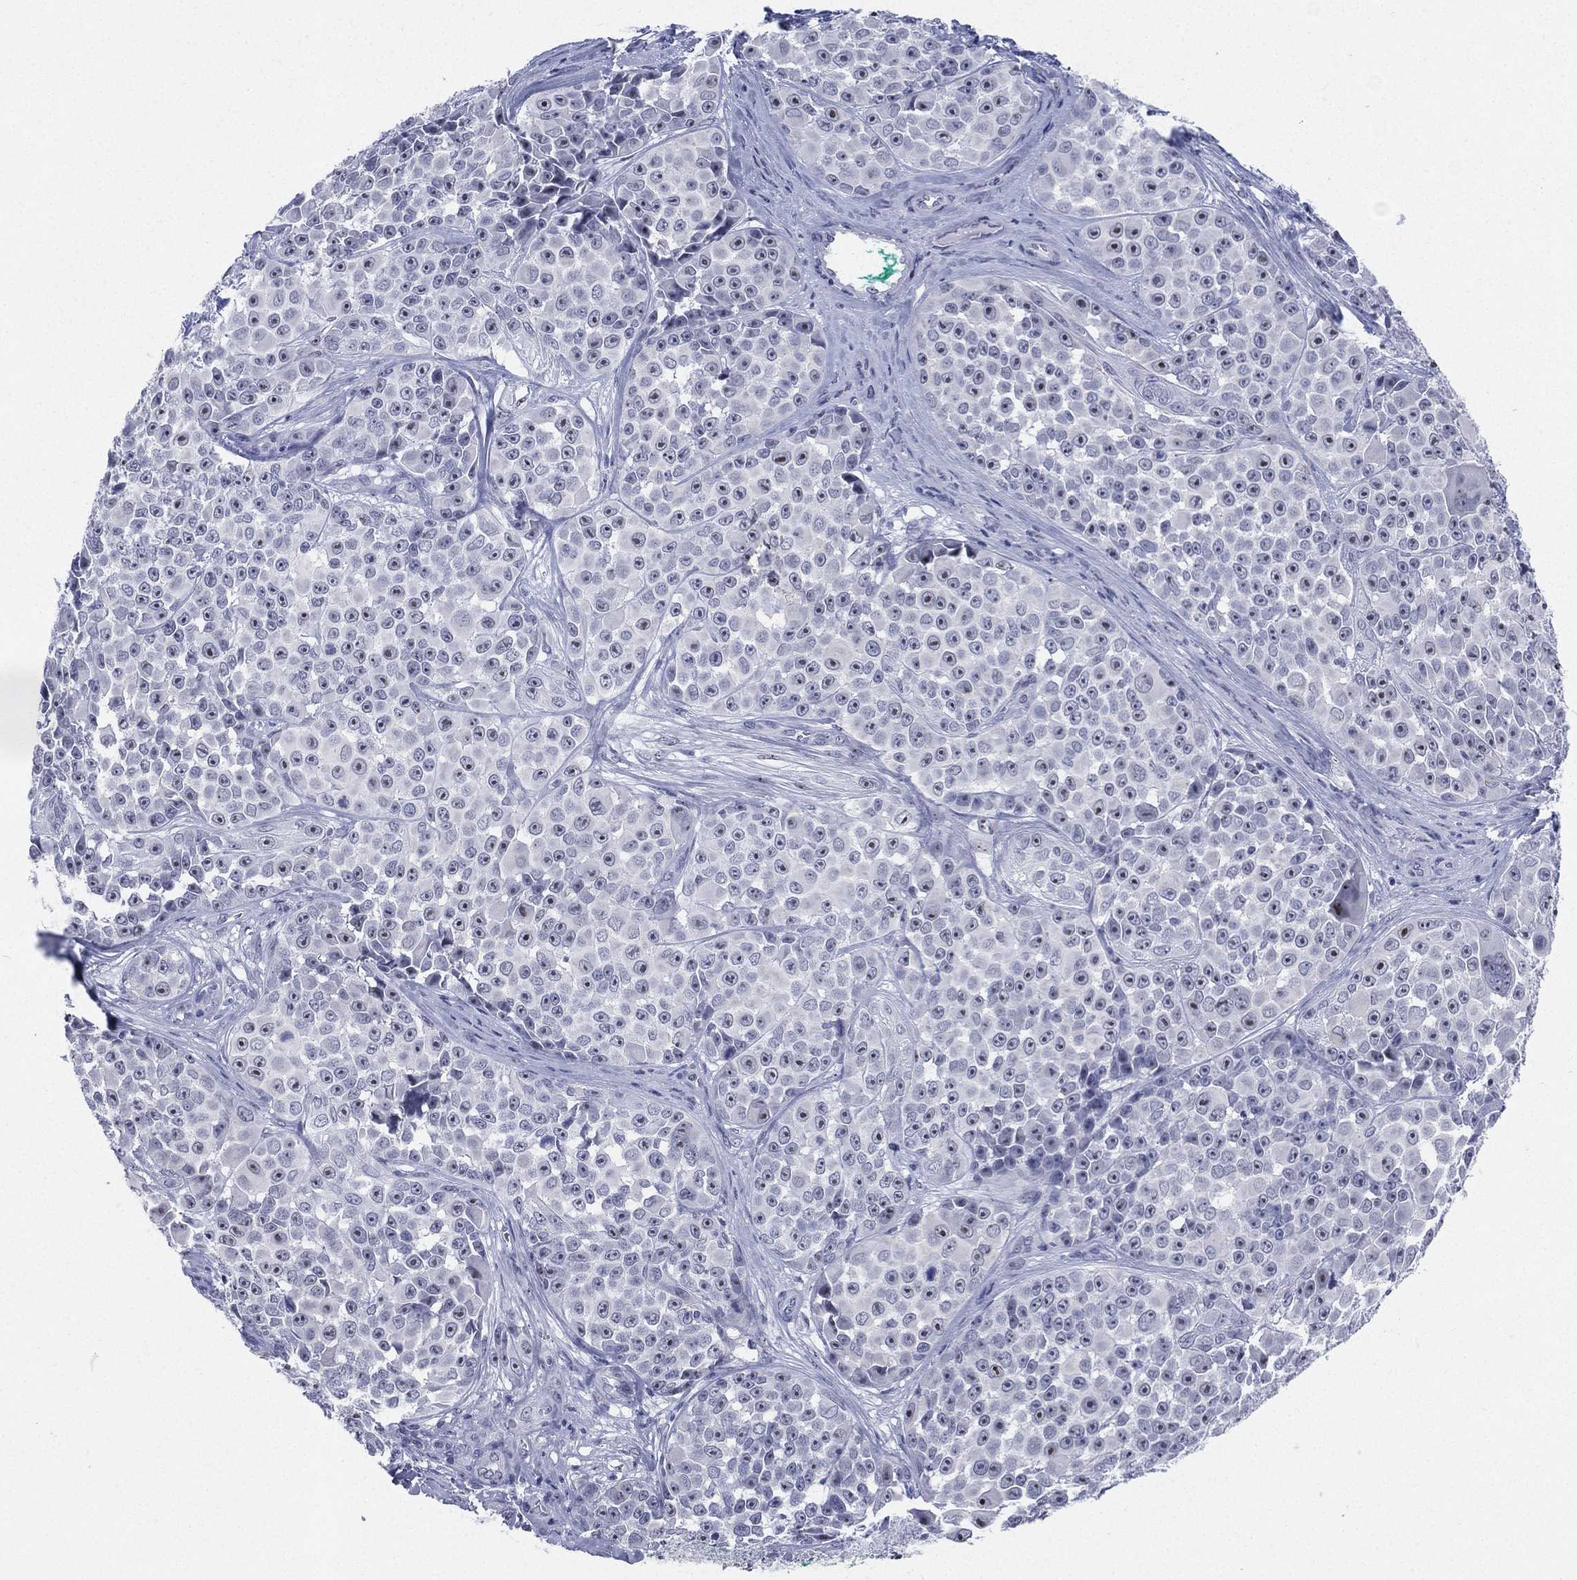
{"staining": {"intensity": "weak", "quantity": "25%-75%", "location": "nuclear"}, "tissue": "melanoma", "cell_type": "Tumor cells", "image_type": "cancer", "snomed": [{"axis": "morphology", "description": "Malignant melanoma, NOS"}, {"axis": "topography", "description": "Skin"}], "caption": "DAB (3,3'-diaminobenzidine) immunohistochemical staining of human malignant melanoma shows weak nuclear protein positivity in approximately 25%-75% of tumor cells. The staining was performed using DAB (3,3'-diaminobenzidine) to visualize the protein expression in brown, while the nuclei were stained in blue with hematoxylin (Magnification: 20x).", "gene": "CD22", "patient": {"sex": "female", "age": 88}}